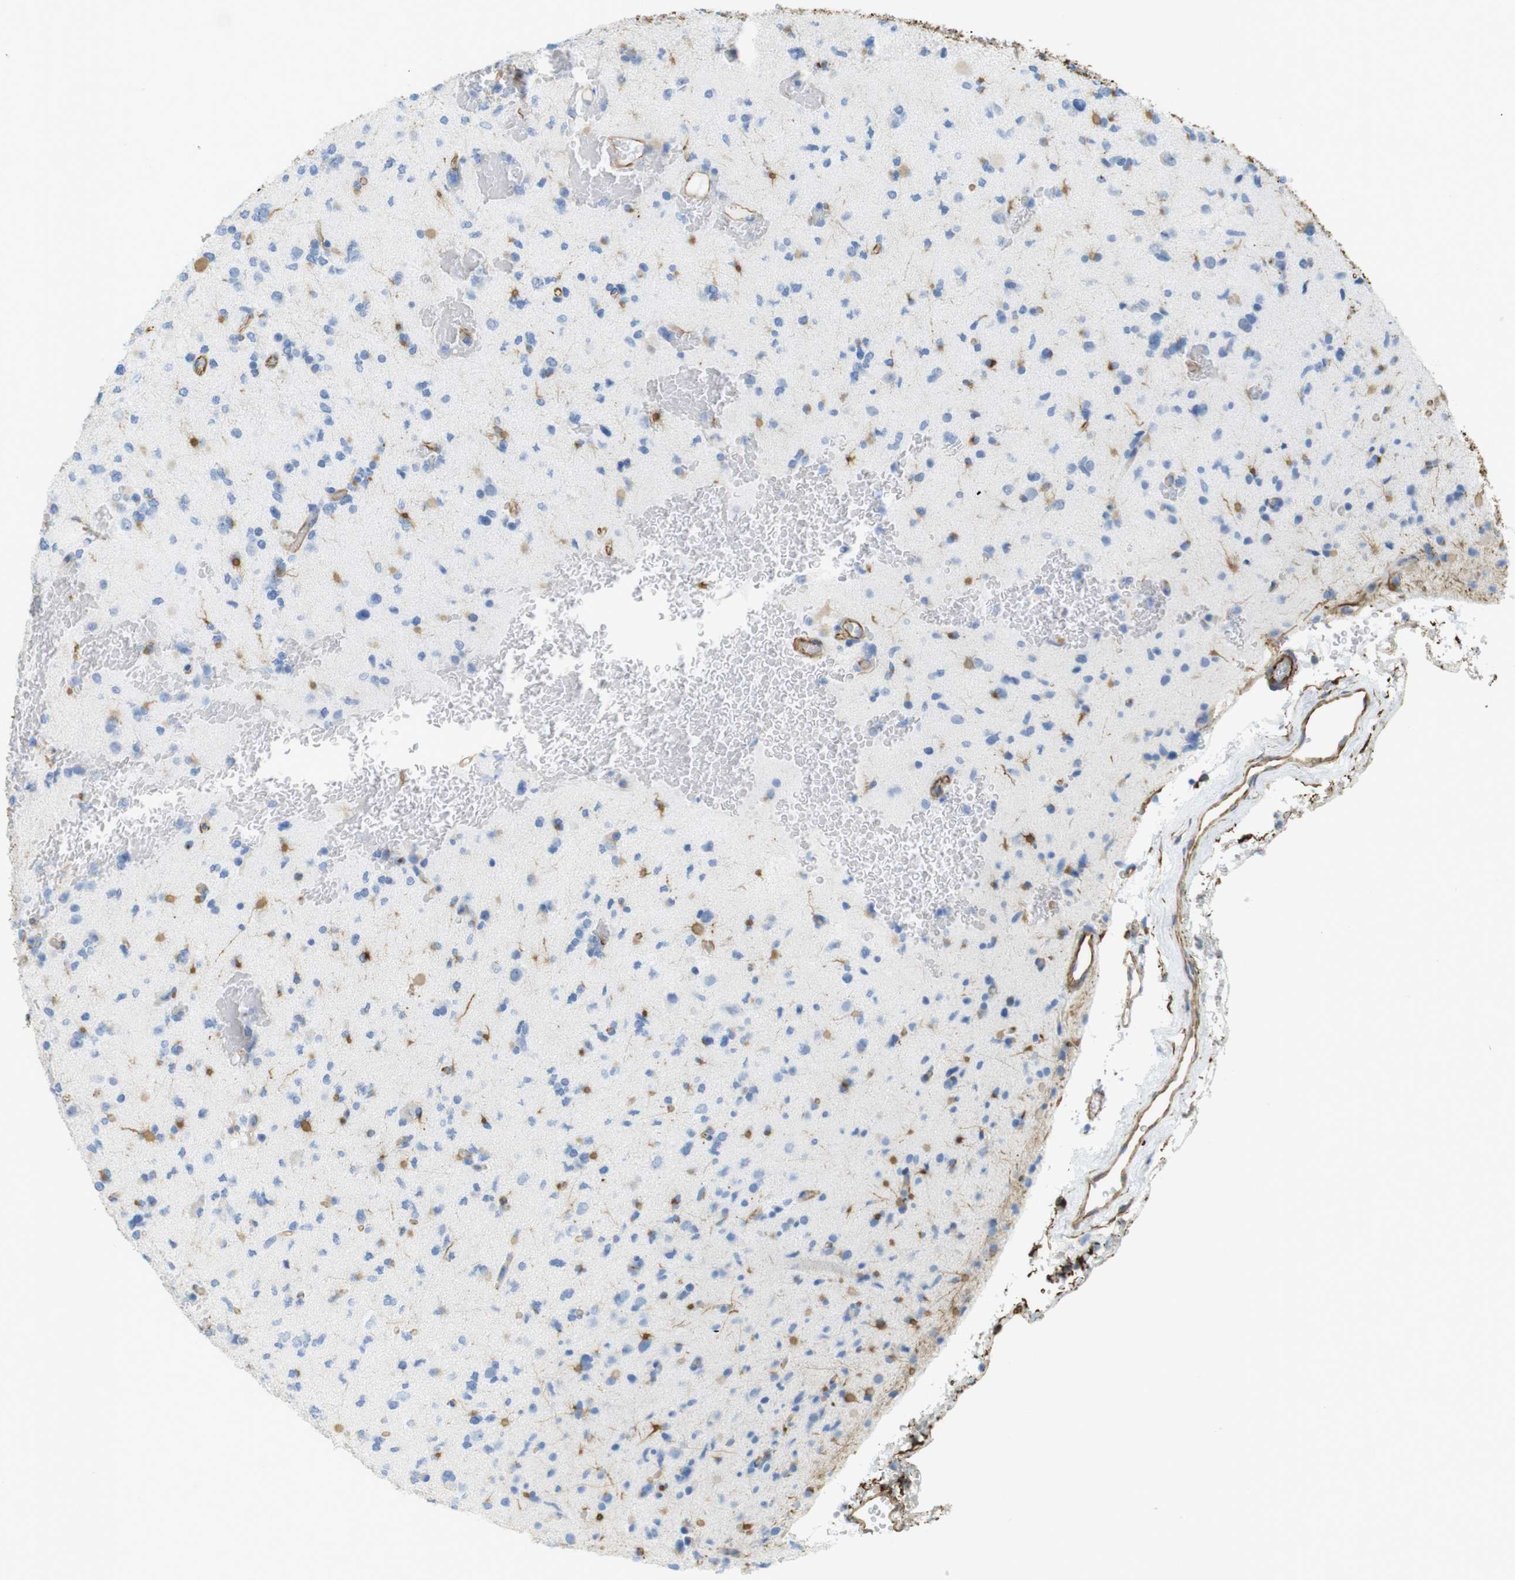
{"staining": {"intensity": "weak", "quantity": "<25%", "location": "cytoplasmic/membranous"}, "tissue": "glioma", "cell_type": "Tumor cells", "image_type": "cancer", "snomed": [{"axis": "morphology", "description": "Glioma, malignant, Low grade"}, {"axis": "topography", "description": "Brain"}], "caption": "A histopathology image of glioma stained for a protein demonstrates no brown staining in tumor cells.", "gene": "MS4A10", "patient": {"sex": "female", "age": 22}}